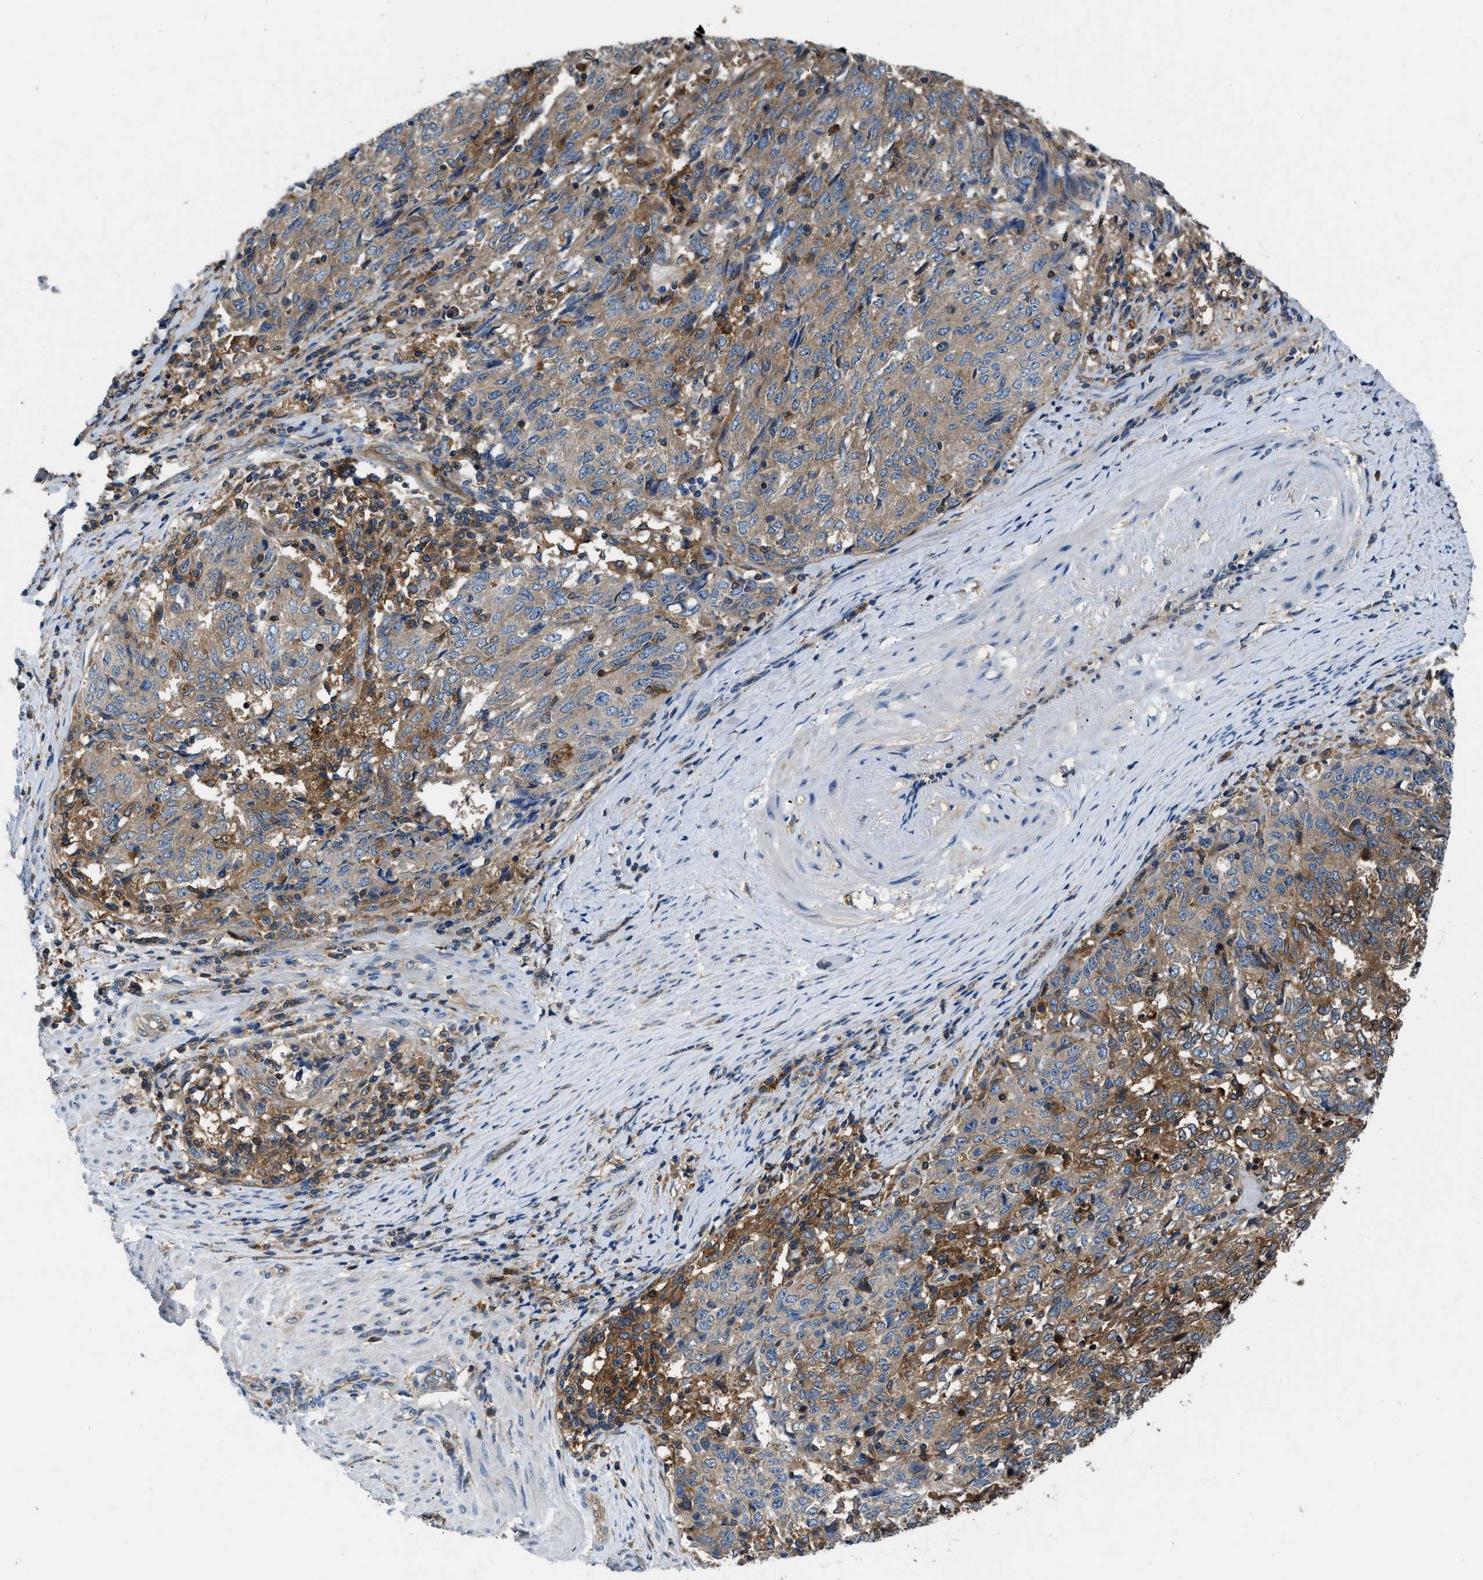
{"staining": {"intensity": "weak", "quantity": ">75%", "location": "cytoplasmic/membranous"}, "tissue": "endometrial cancer", "cell_type": "Tumor cells", "image_type": "cancer", "snomed": [{"axis": "morphology", "description": "Adenocarcinoma, NOS"}, {"axis": "topography", "description": "Endometrium"}], "caption": "Protein staining of adenocarcinoma (endometrial) tissue shows weak cytoplasmic/membranous positivity in approximately >75% of tumor cells.", "gene": "PKM", "patient": {"sex": "female", "age": 80}}